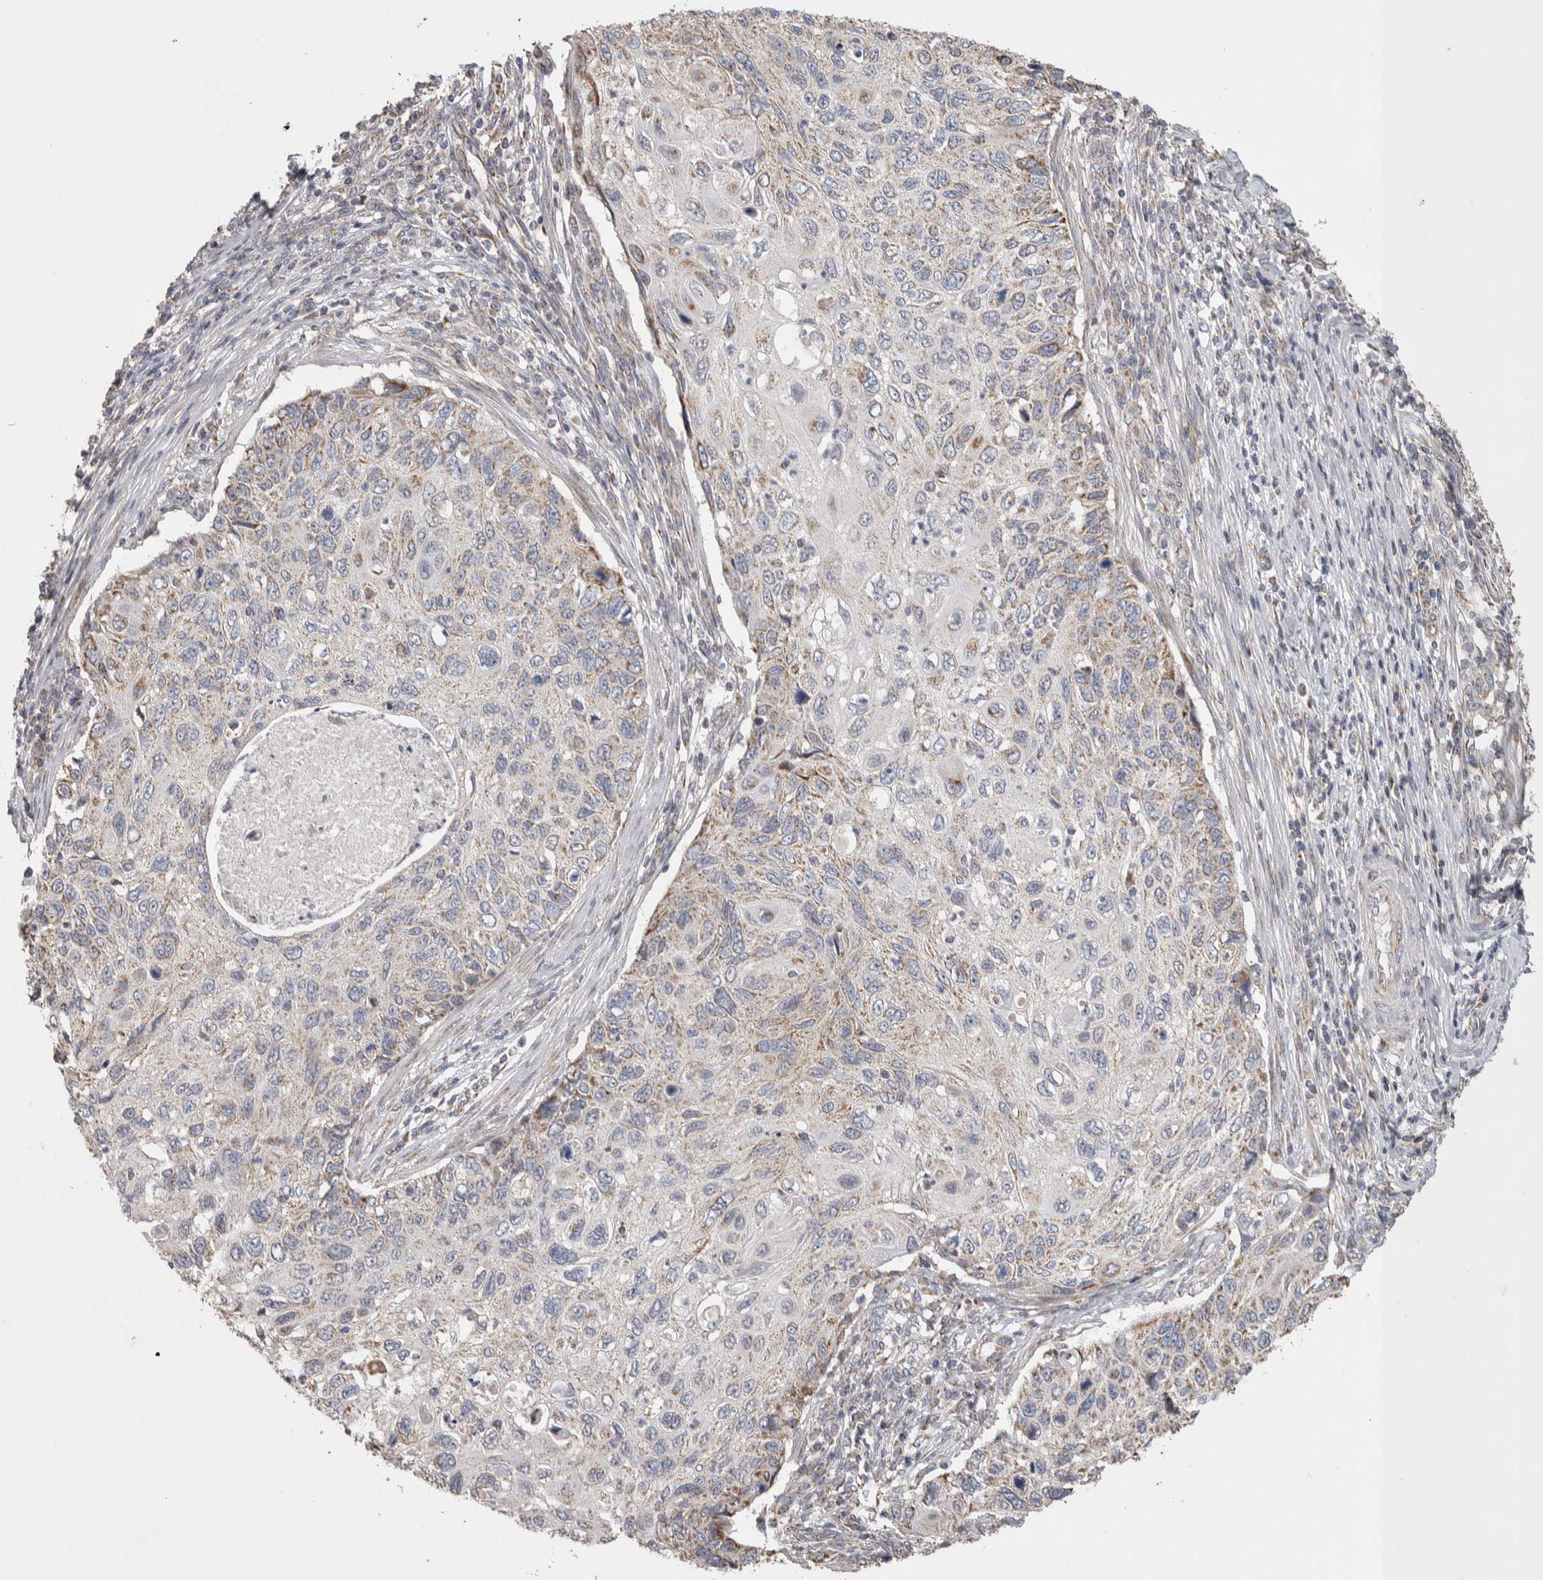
{"staining": {"intensity": "weak", "quantity": "25%-75%", "location": "cytoplasmic/membranous"}, "tissue": "cervical cancer", "cell_type": "Tumor cells", "image_type": "cancer", "snomed": [{"axis": "morphology", "description": "Squamous cell carcinoma, NOS"}, {"axis": "topography", "description": "Cervix"}], "caption": "Brown immunohistochemical staining in human cervical cancer shows weak cytoplasmic/membranous staining in approximately 25%-75% of tumor cells.", "gene": "SCO1", "patient": {"sex": "female", "age": 70}}